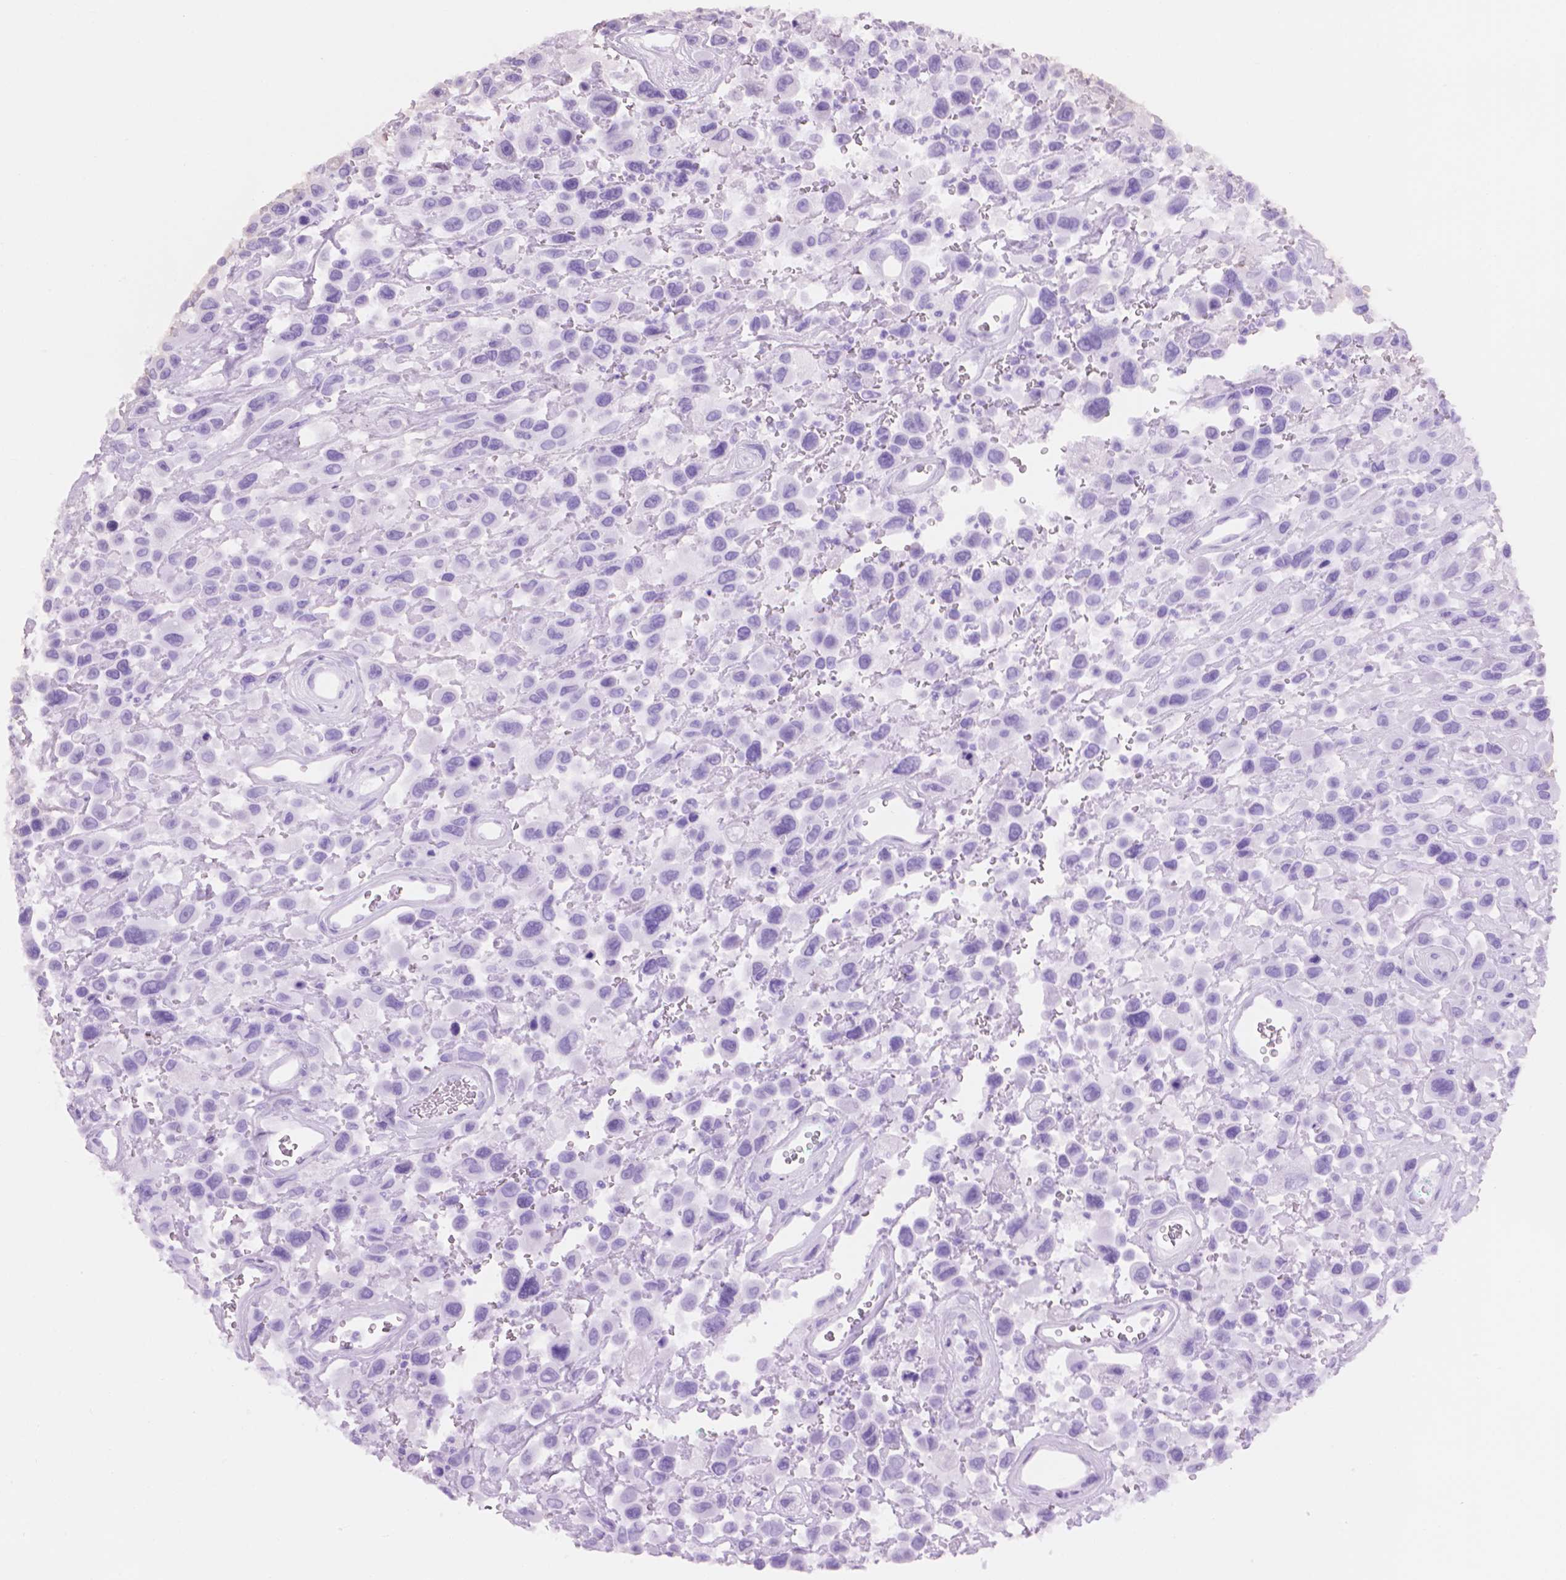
{"staining": {"intensity": "negative", "quantity": "none", "location": "none"}, "tissue": "urothelial cancer", "cell_type": "Tumor cells", "image_type": "cancer", "snomed": [{"axis": "morphology", "description": "Urothelial carcinoma, High grade"}, {"axis": "topography", "description": "Urinary bladder"}], "caption": "A high-resolution micrograph shows immunohistochemistry staining of urothelial cancer, which reveals no significant expression in tumor cells.", "gene": "ENO2", "patient": {"sex": "male", "age": 53}}